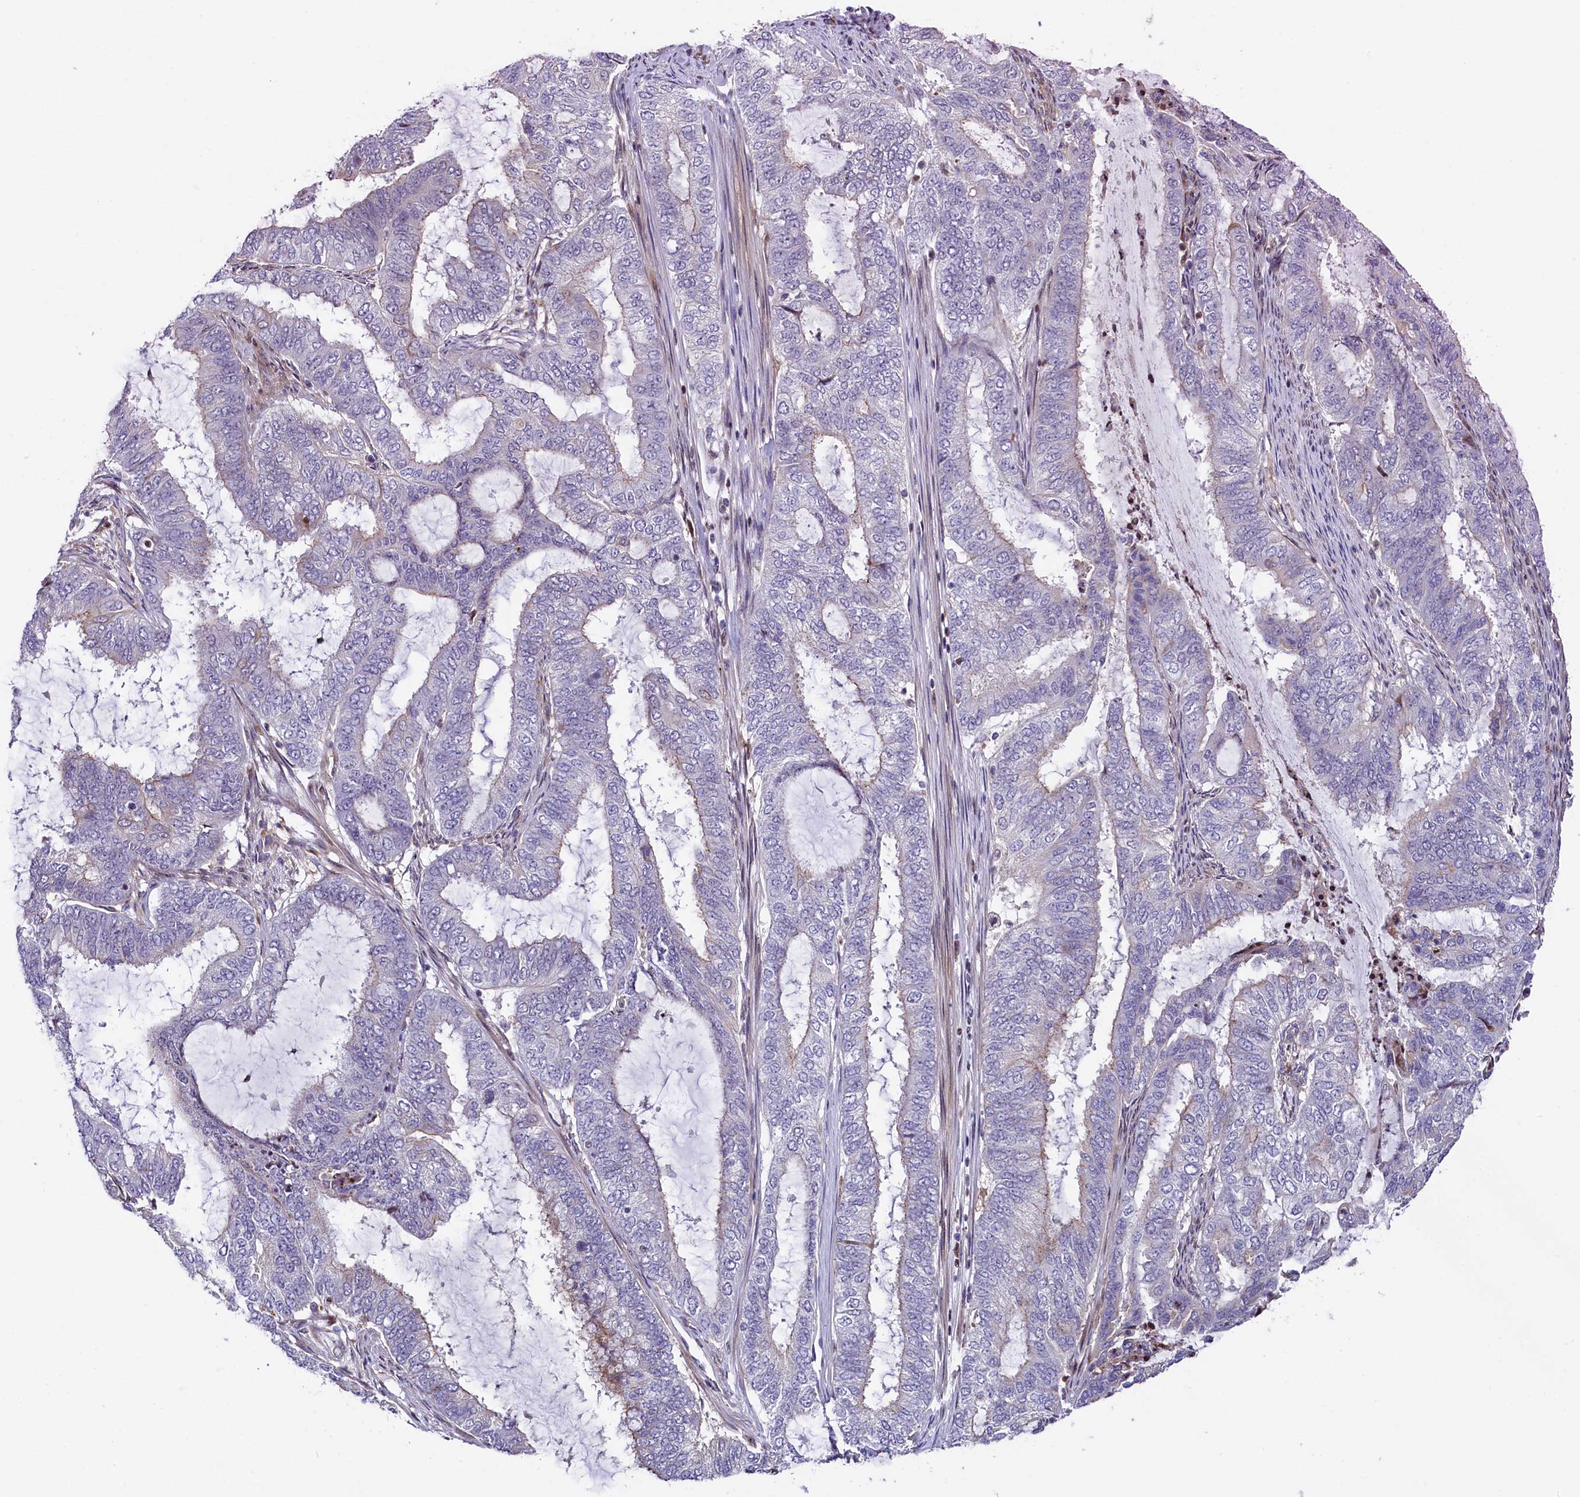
{"staining": {"intensity": "negative", "quantity": "none", "location": "none"}, "tissue": "endometrial cancer", "cell_type": "Tumor cells", "image_type": "cancer", "snomed": [{"axis": "morphology", "description": "Adenocarcinoma, NOS"}, {"axis": "topography", "description": "Endometrium"}], "caption": "Human adenocarcinoma (endometrial) stained for a protein using IHC displays no expression in tumor cells.", "gene": "TGDS", "patient": {"sex": "female", "age": 51}}